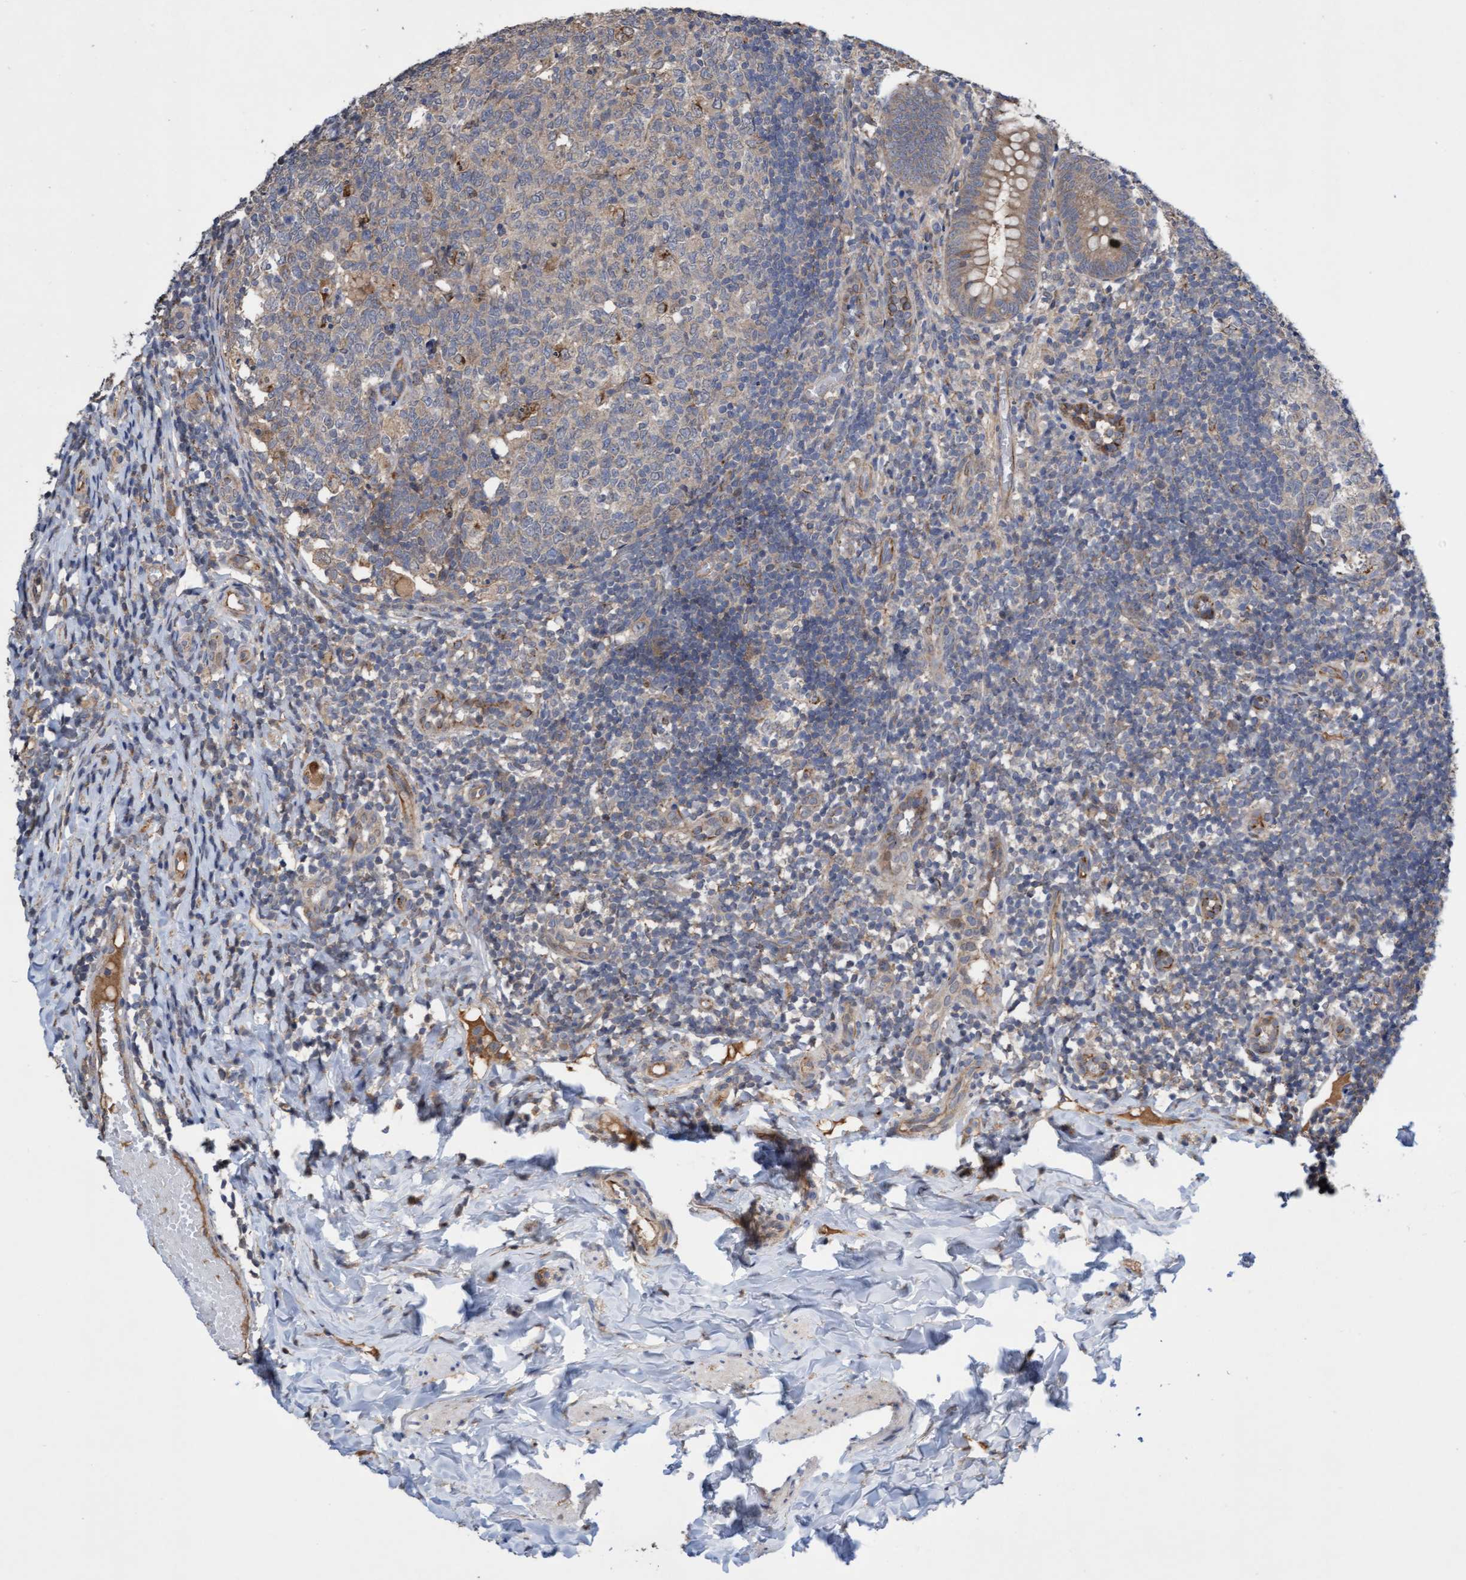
{"staining": {"intensity": "moderate", "quantity": ">75%", "location": "cytoplasmic/membranous"}, "tissue": "appendix", "cell_type": "Glandular cells", "image_type": "normal", "snomed": [{"axis": "morphology", "description": "Normal tissue, NOS"}, {"axis": "topography", "description": "Appendix"}], "caption": "Immunohistochemical staining of normal appendix shows >75% levels of moderate cytoplasmic/membranous protein expression in about >75% of glandular cells. The protein of interest is stained brown, and the nuclei are stained in blue (DAB (3,3'-diaminobenzidine) IHC with brightfield microscopy, high magnification).", "gene": "ITFG1", "patient": {"sex": "male", "age": 8}}